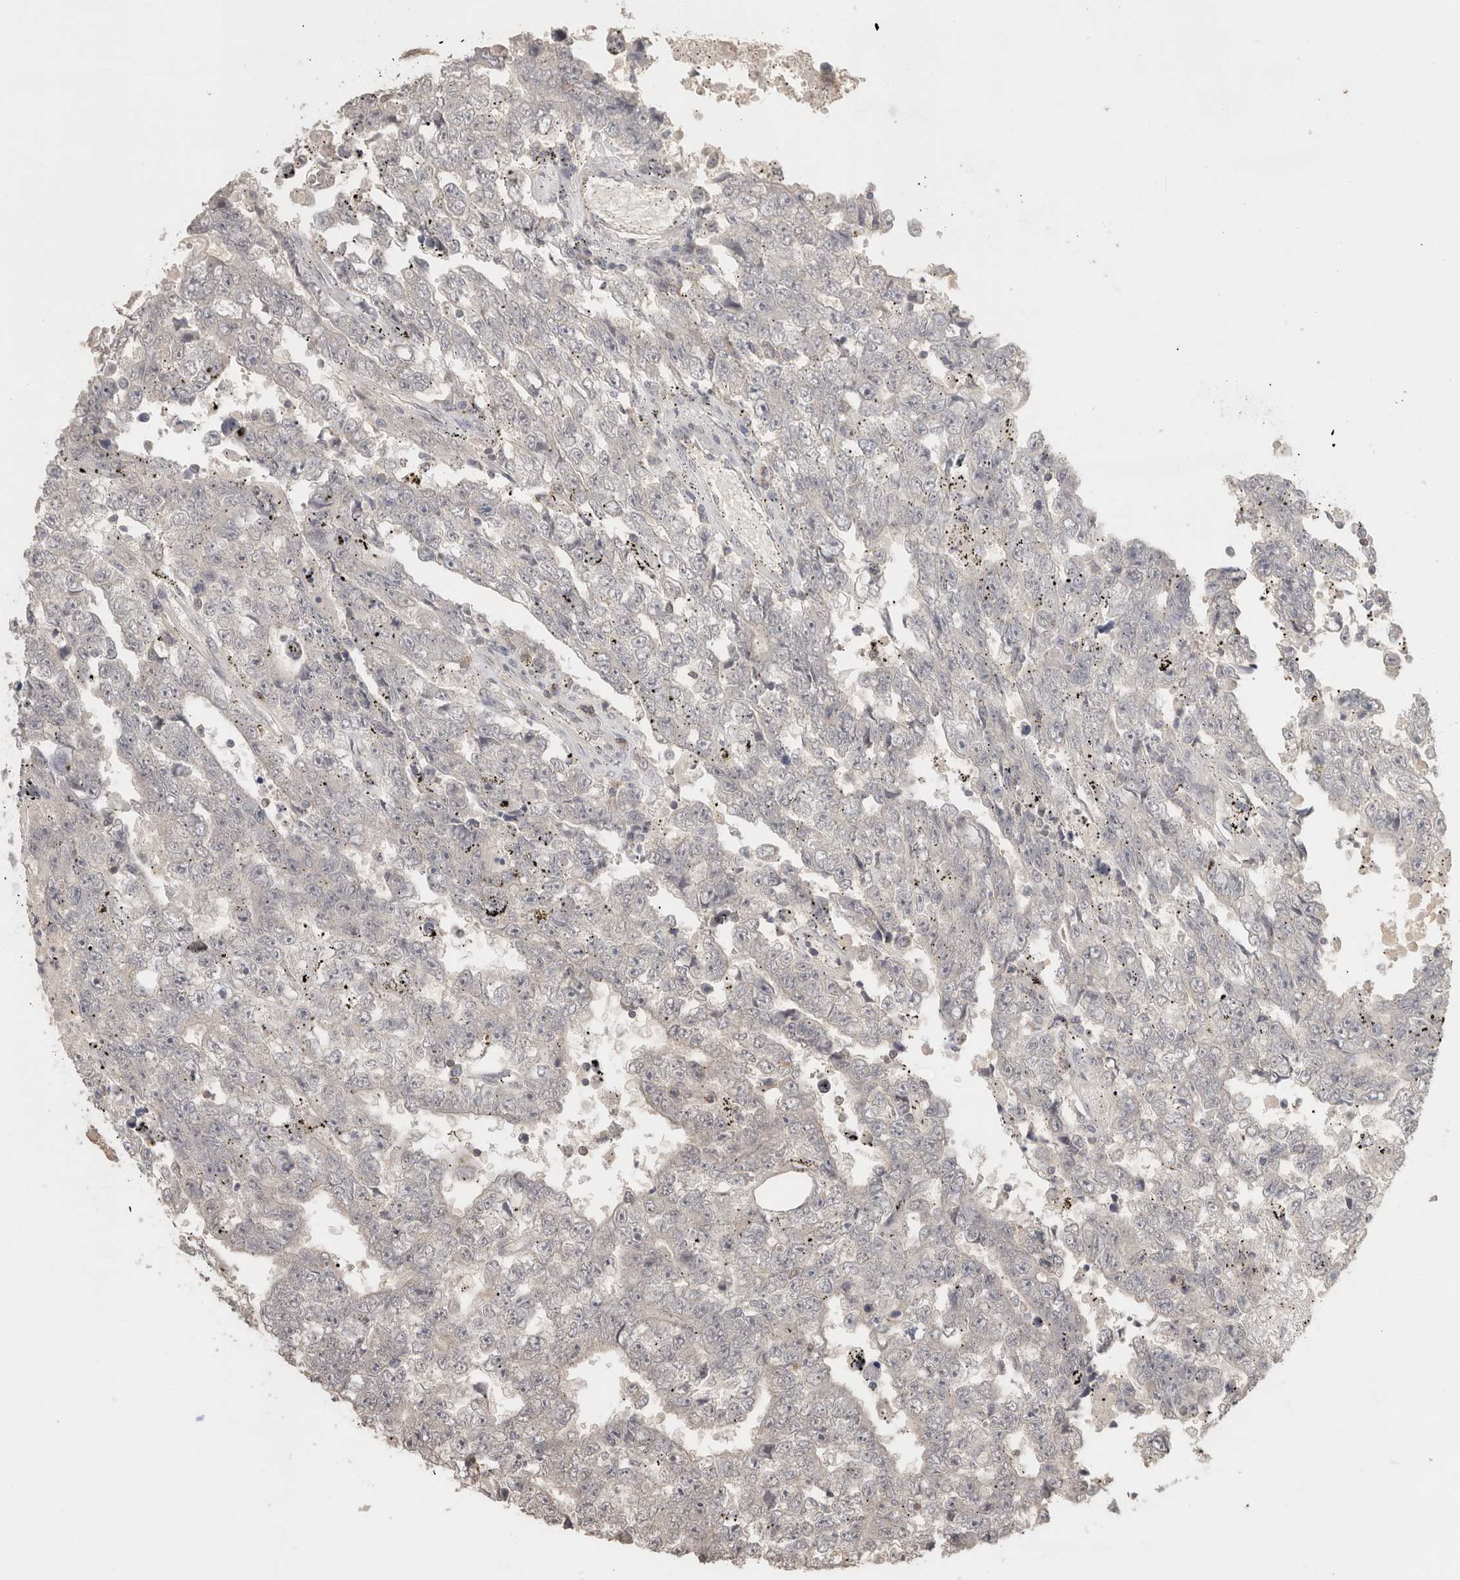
{"staining": {"intensity": "negative", "quantity": "none", "location": "none"}, "tissue": "testis cancer", "cell_type": "Tumor cells", "image_type": "cancer", "snomed": [{"axis": "morphology", "description": "Carcinoma, Embryonal, NOS"}, {"axis": "topography", "description": "Testis"}], "caption": "DAB (3,3'-diaminobenzidine) immunohistochemical staining of human testis embryonal carcinoma exhibits no significant expression in tumor cells.", "gene": "TRAT1", "patient": {"sex": "male", "age": 25}}